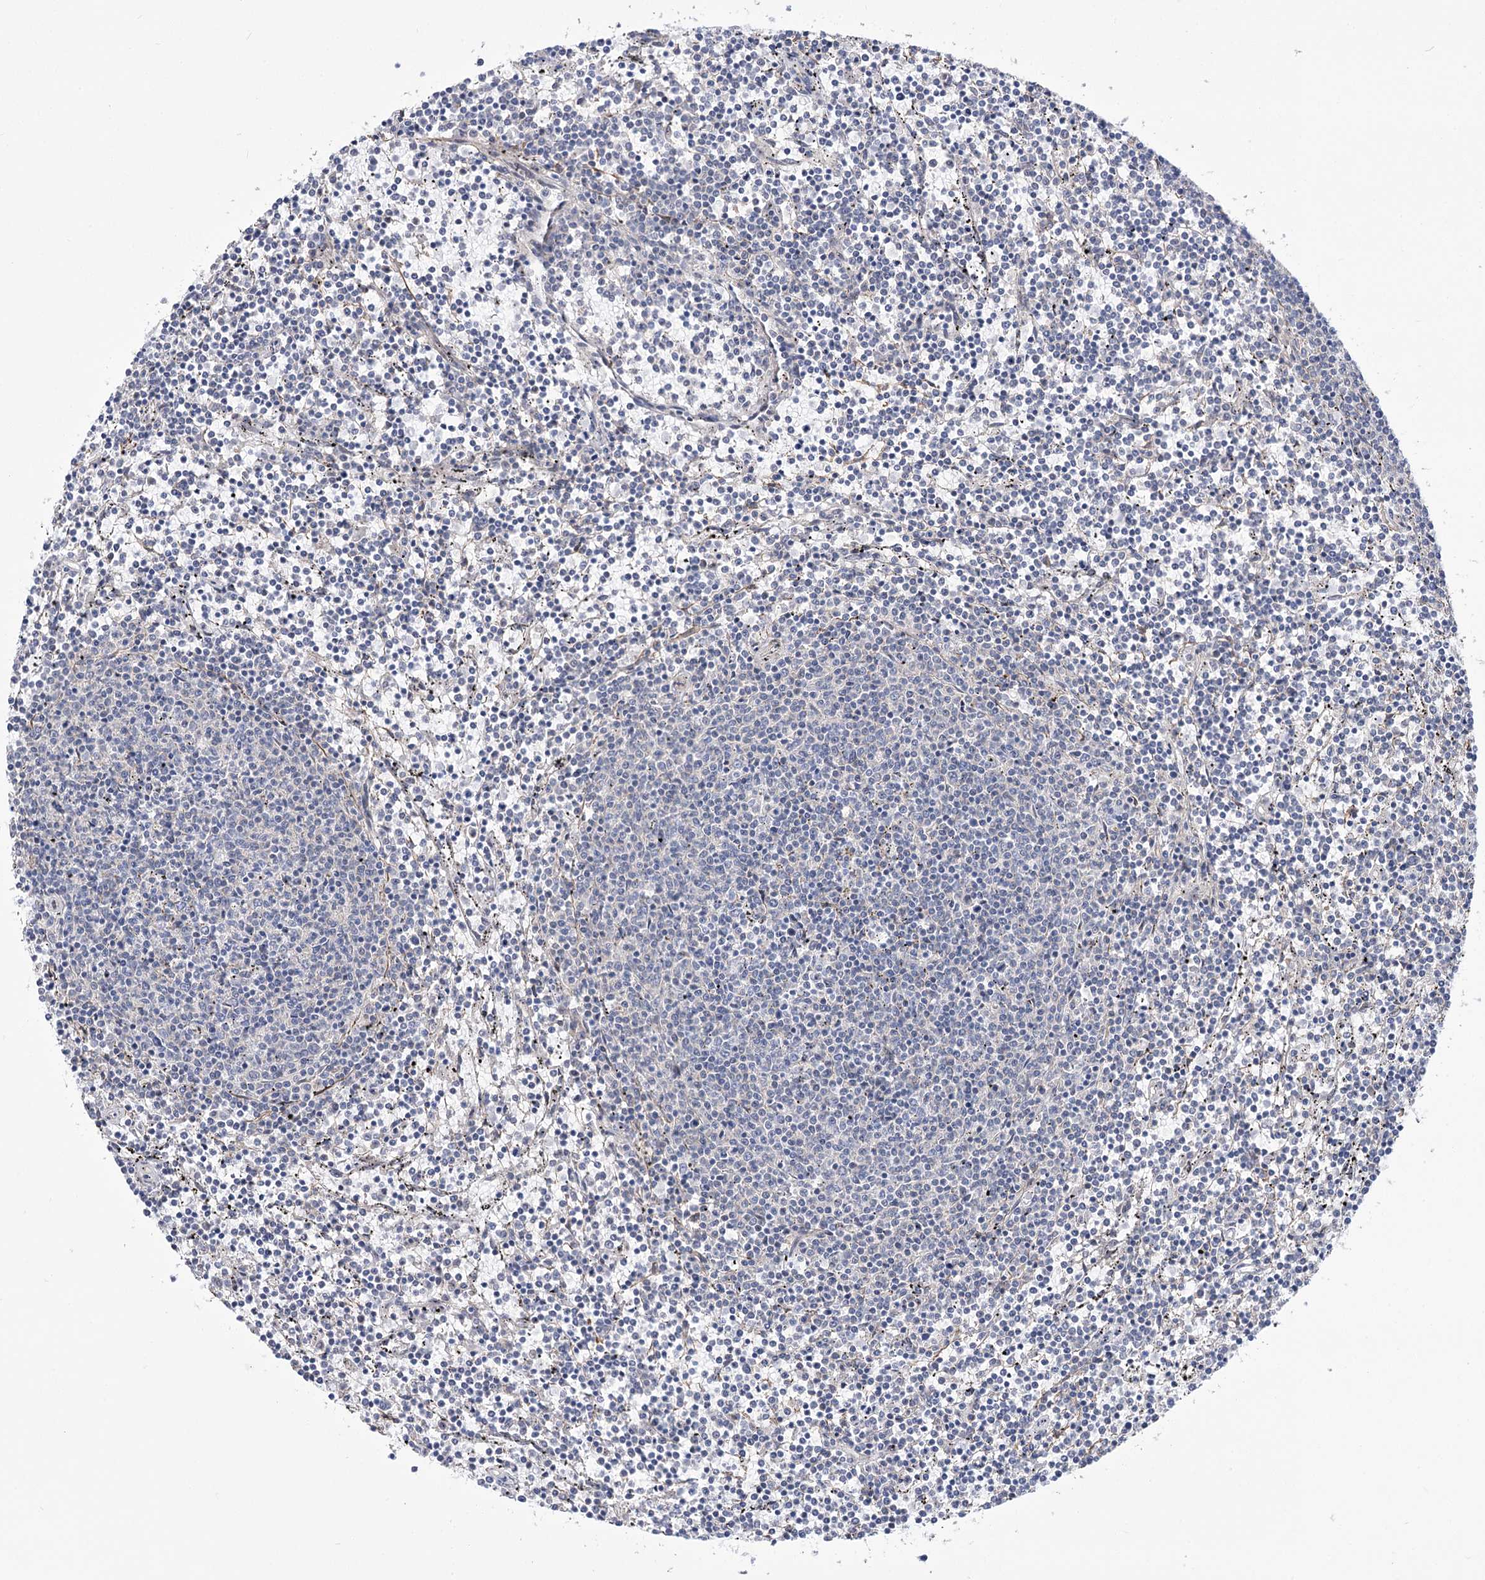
{"staining": {"intensity": "negative", "quantity": "none", "location": "none"}, "tissue": "lymphoma", "cell_type": "Tumor cells", "image_type": "cancer", "snomed": [{"axis": "morphology", "description": "Malignant lymphoma, non-Hodgkin's type, Low grade"}, {"axis": "topography", "description": "Spleen"}], "caption": "DAB immunohistochemical staining of low-grade malignant lymphoma, non-Hodgkin's type displays no significant staining in tumor cells.", "gene": "WASHC3", "patient": {"sex": "female", "age": 50}}